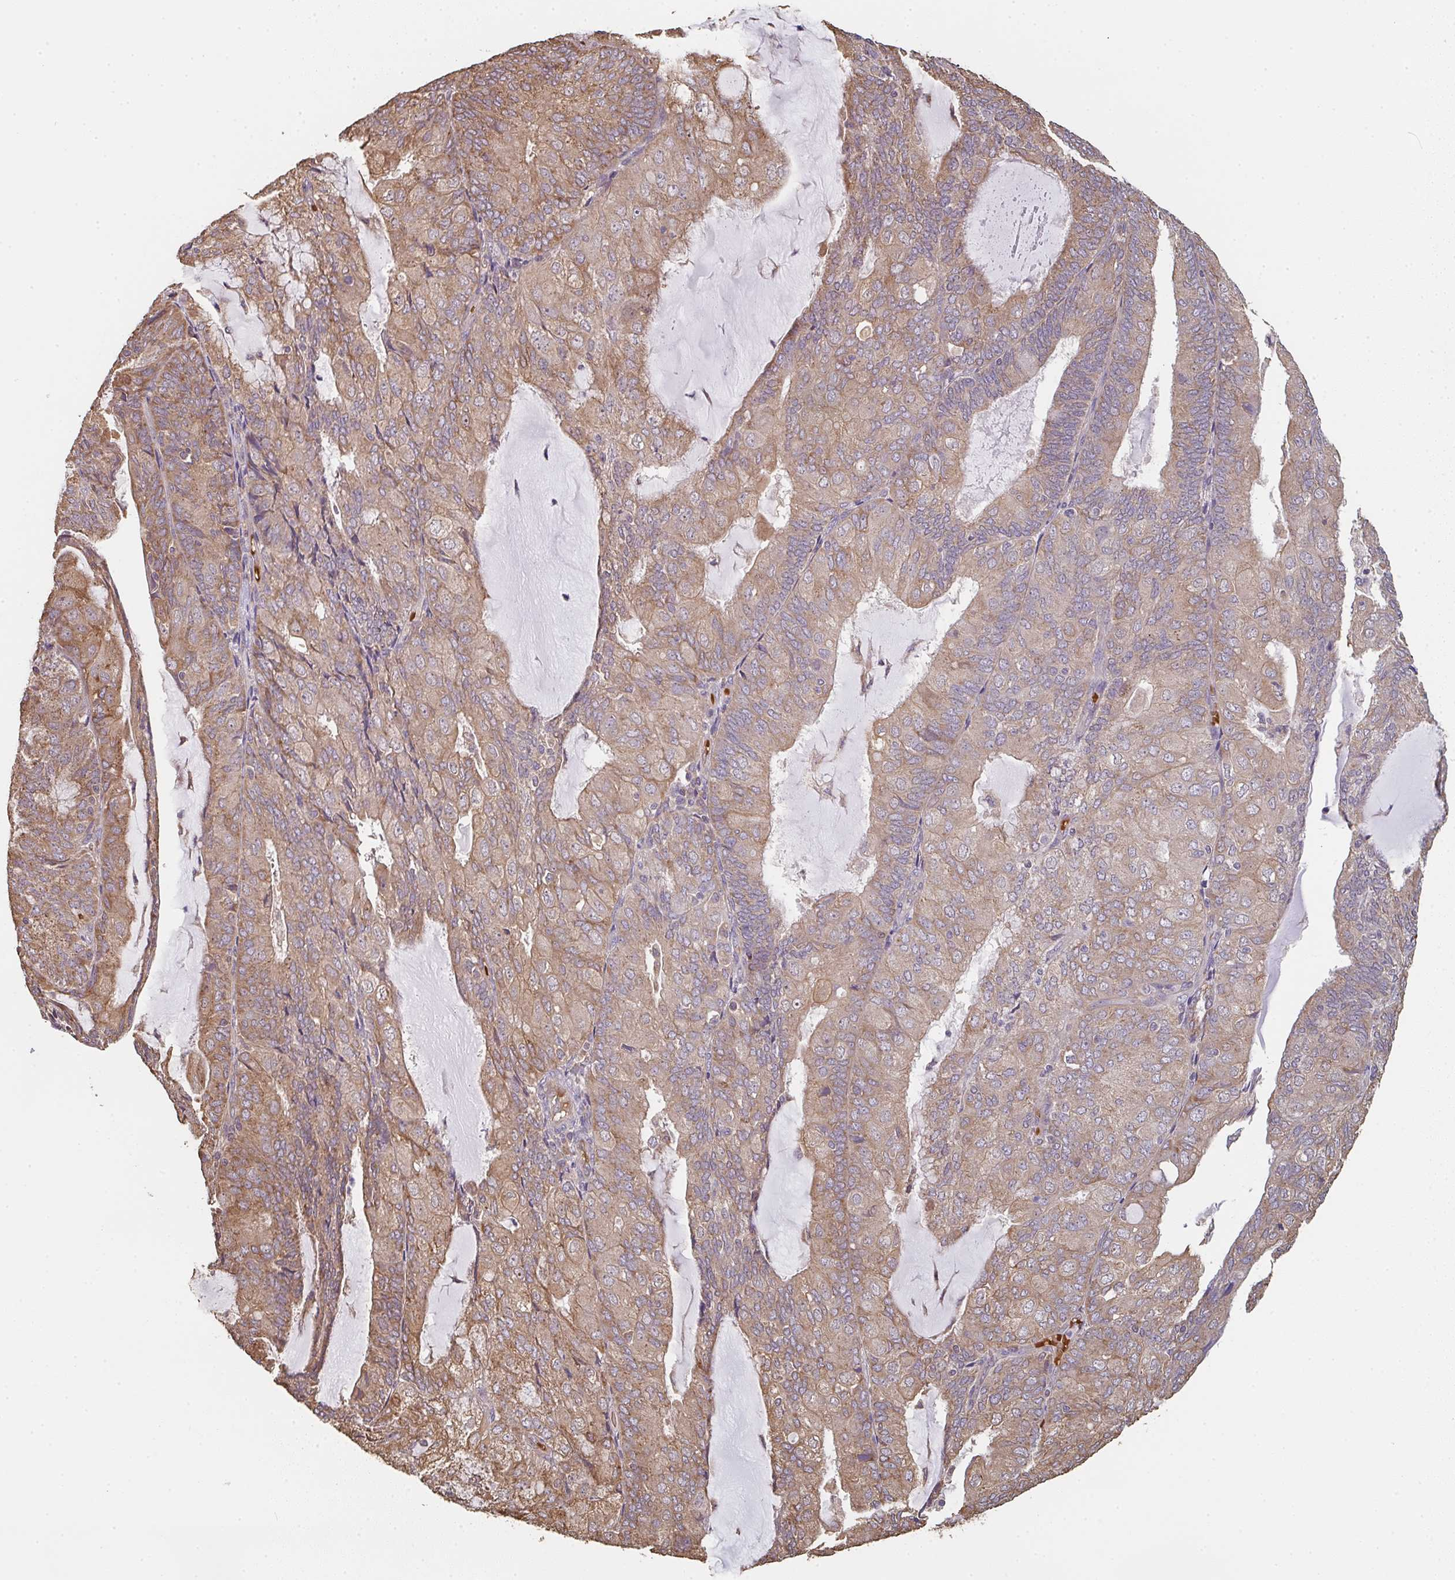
{"staining": {"intensity": "moderate", "quantity": ">75%", "location": "cytoplasmic/membranous"}, "tissue": "endometrial cancer", "cell_type": "Tumor cells", "image_type": "cancer", "snomed": [{"axis": "morphology", "description": "Adenocarcinoma, NOS"}, {"axis": "topography", "description": "Endometrium"}], "caption": "Immunohistochemistry (DAB) staining of human endometrial cancer shows moderate cytoplasmic/membranous protein expression in about >75% of tumor cells.", "gene": "POLG", "patient": {"sex": "female", "age": 81}}